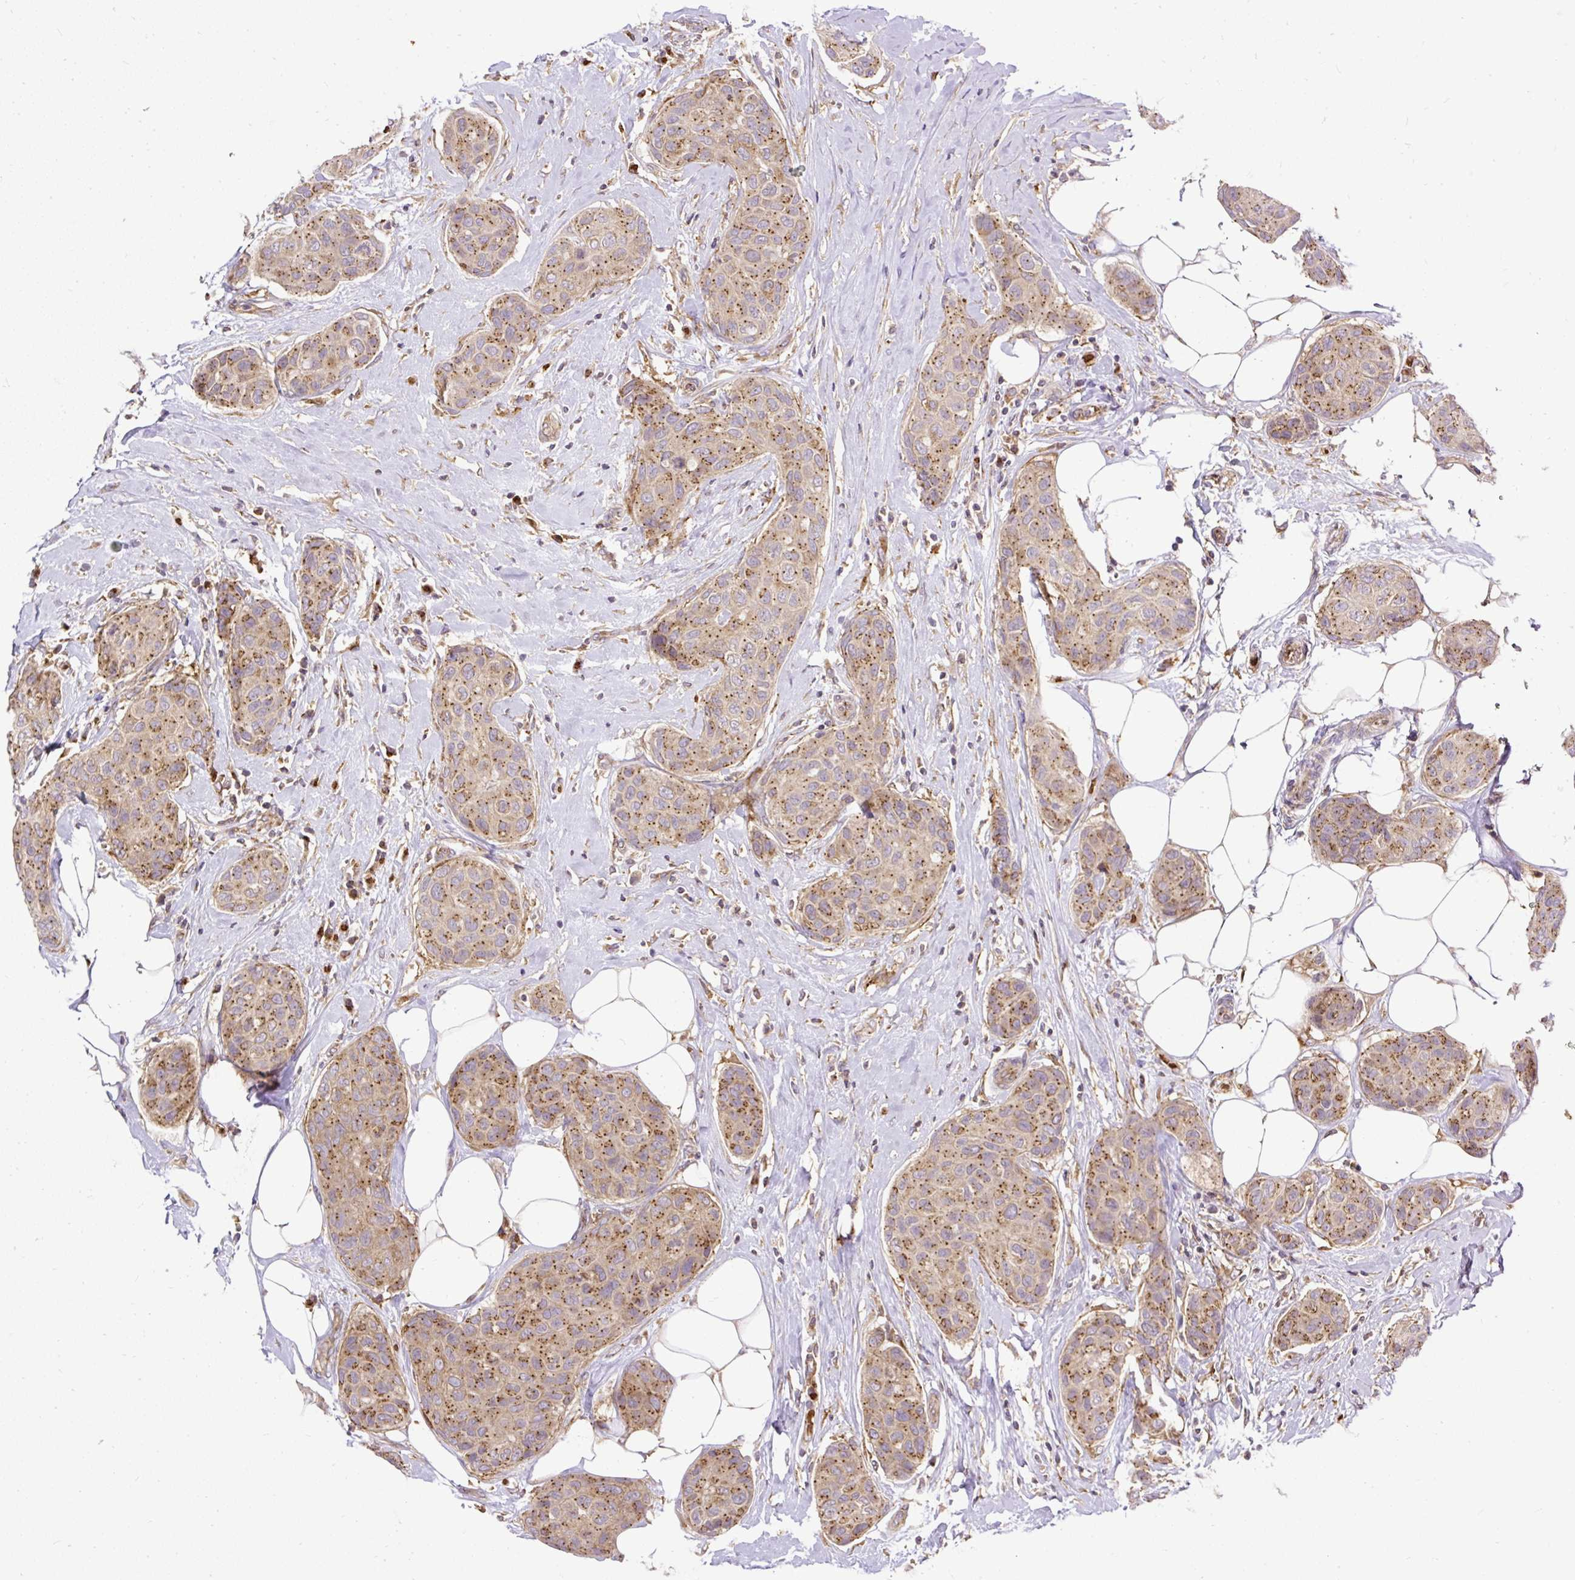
{"staining": {"intensity": "moderate", "quantity": ">75%", "location": "cytoplasmic/membranous"}, "tissue": "breast cancer", "cell_type": "Tumor cells", "image_type": "cancer", "snomed": [{"axis": "morphology", "description": "Duct carcinoma"}, {"axis": "topography", "description": "Breast"}, {"axis": "topography", "description": "Lymph node"}], "caption": "Human intraductal carcinoma (breast) stained with a protein marker shows moderate staining in tumor cells.", "gene": "SMC4", "patient": {"sex": "female", "age": 80}}